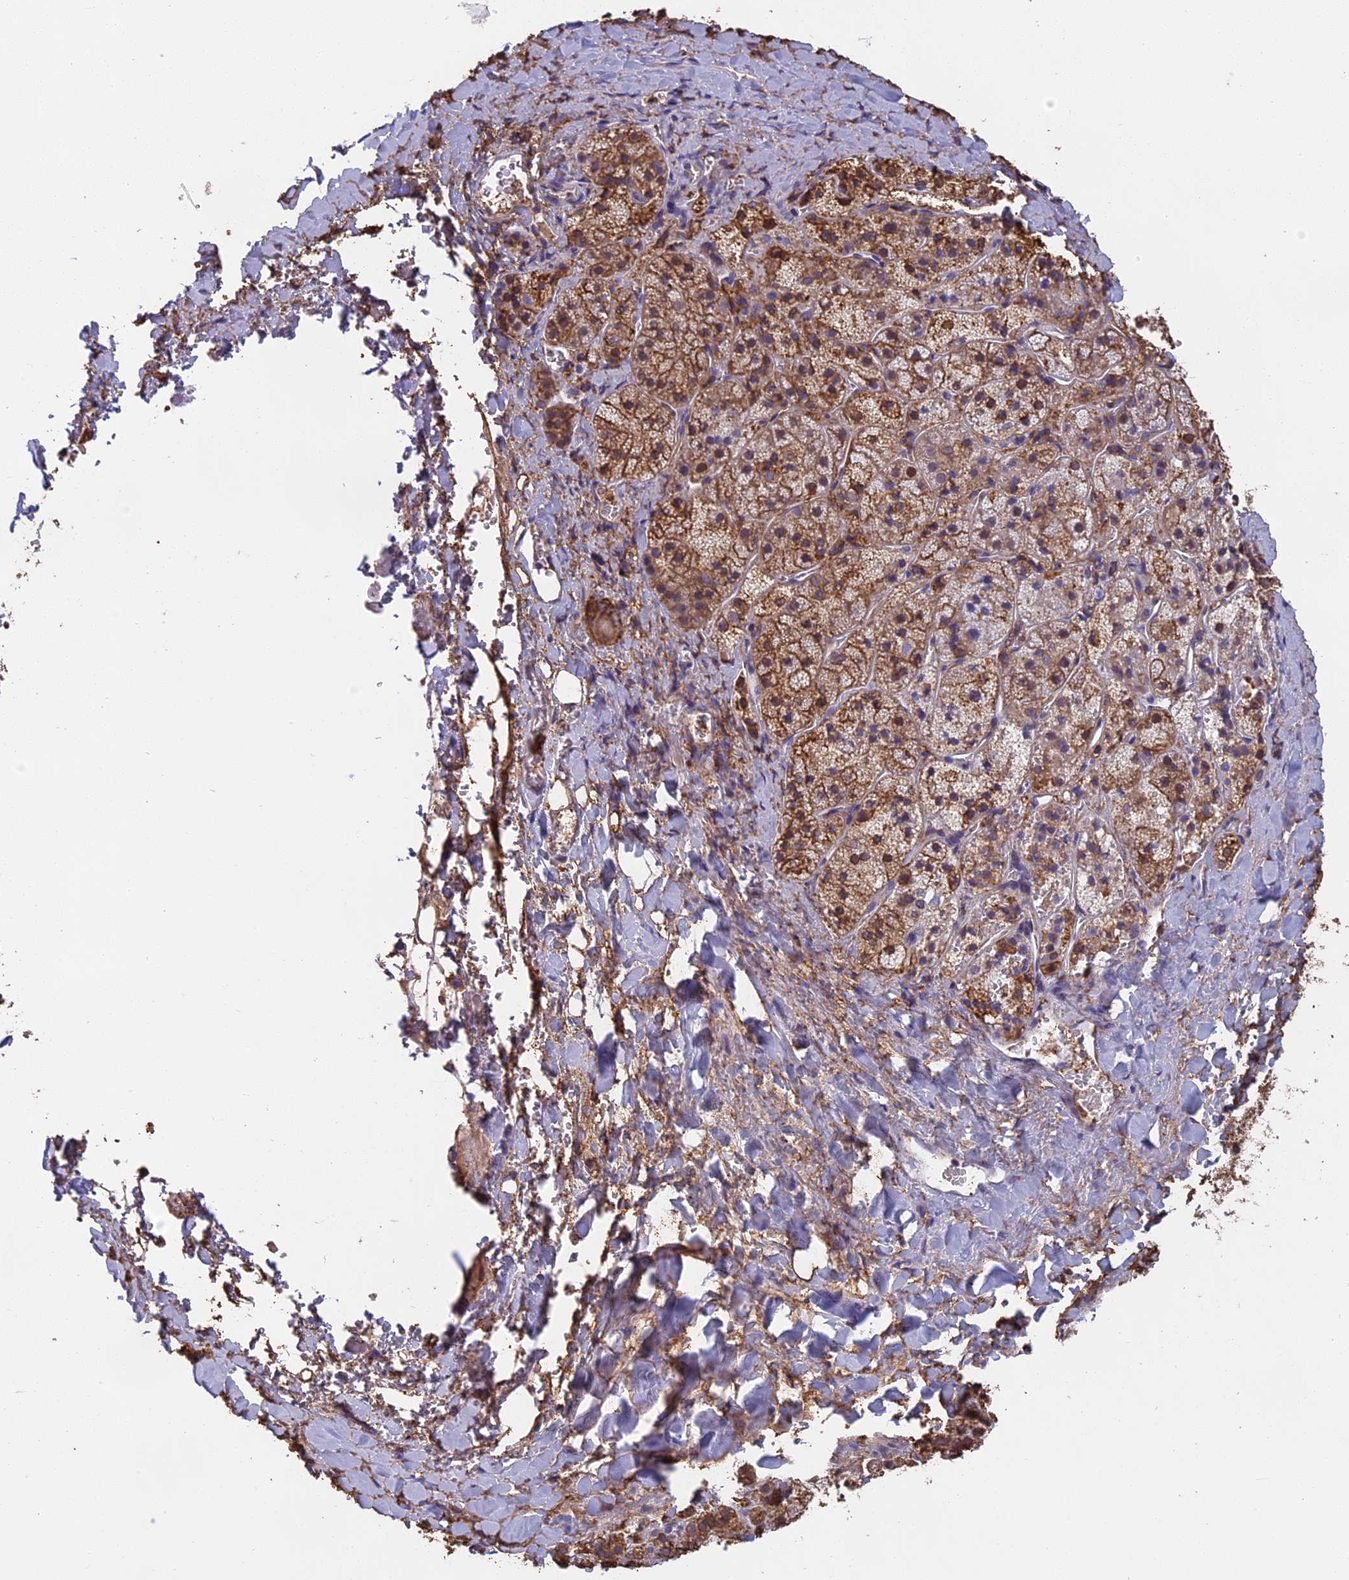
{"staining": {"intensity": "moderate", "quantity": ">75%", "location": "cytoplasmic/membranous"}, "tissue": "adrenal gland", "cell_type": "Glandular cells", "image_type": "normal", "snomed": [{"axis": "morphology", "description": "Normal tissue, NOS"}, {"axis": "topography", "description": "Adrenal gland"}], "caption": "This photomicrograph displays normal adrenal gland stained with immunohistochemistry (IHC) to label a protein in brown. The cytoplasmic/membranous of glandular cells show moderate positivity for the protein. Nuclei are counter-stained blue.", "gene": "TMEM255B", "patient": {"sex": "female", "age": 44}}